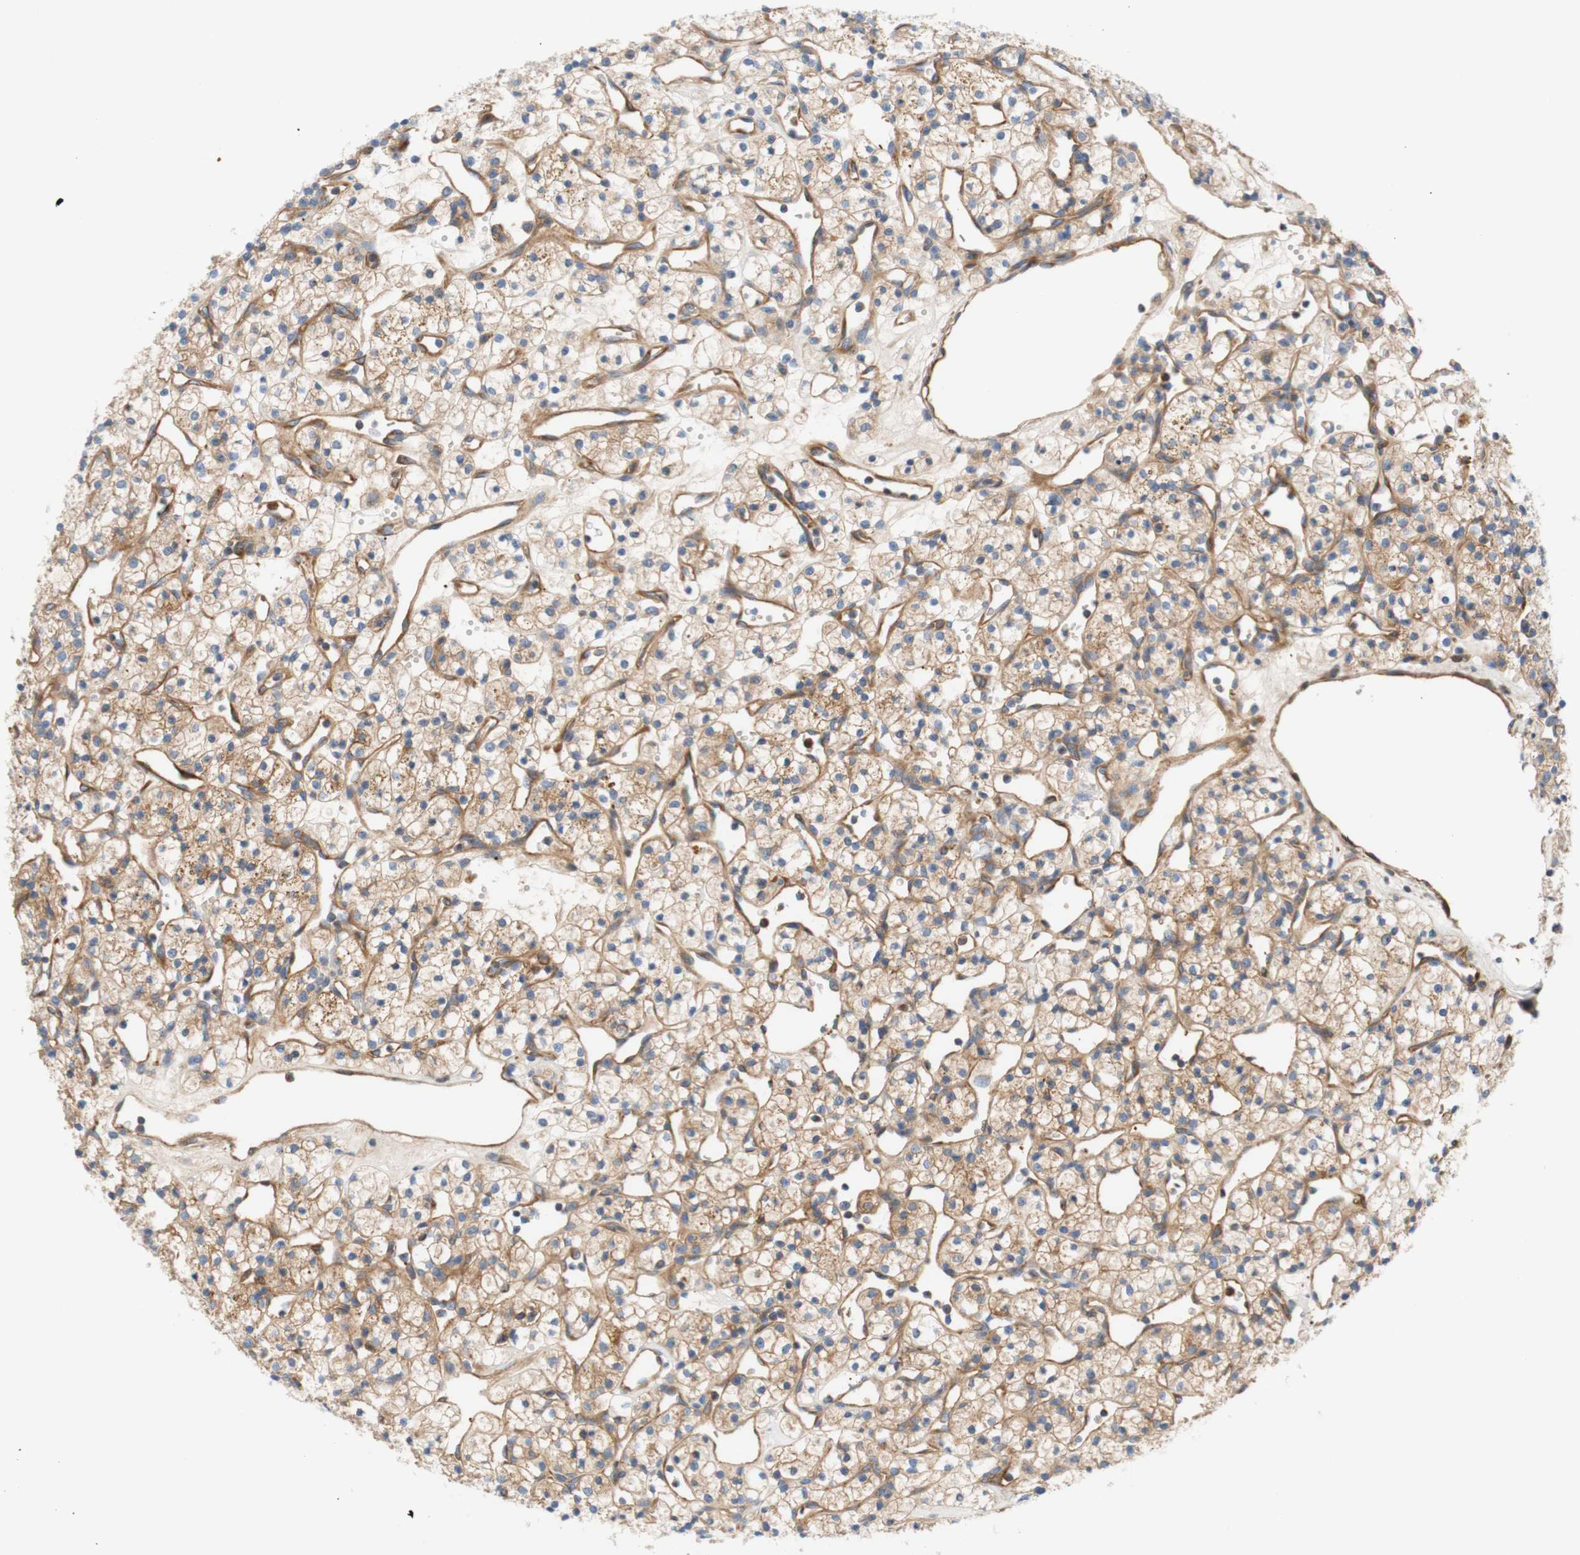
{"staining": {"intensity": "weak", "quantity": "25%-75%", "location": "cytoplasmic/membranous"}, "tissue": "renal cancer", "cell_type": "Tumor cells", "image_type": "cancer", "snomed": [{"axis": "morphology", "description": "Adenocarcinoma, NOS"}, {"axis": "topography", "description": "Kidney"}], "caption": "Tumor cells exhibit weak cytoplasmic/membranous staining in about 25%-75% of cells in renal cancer.", "gene": "STOM", "patient": {"sex": "female", "age": 60}}